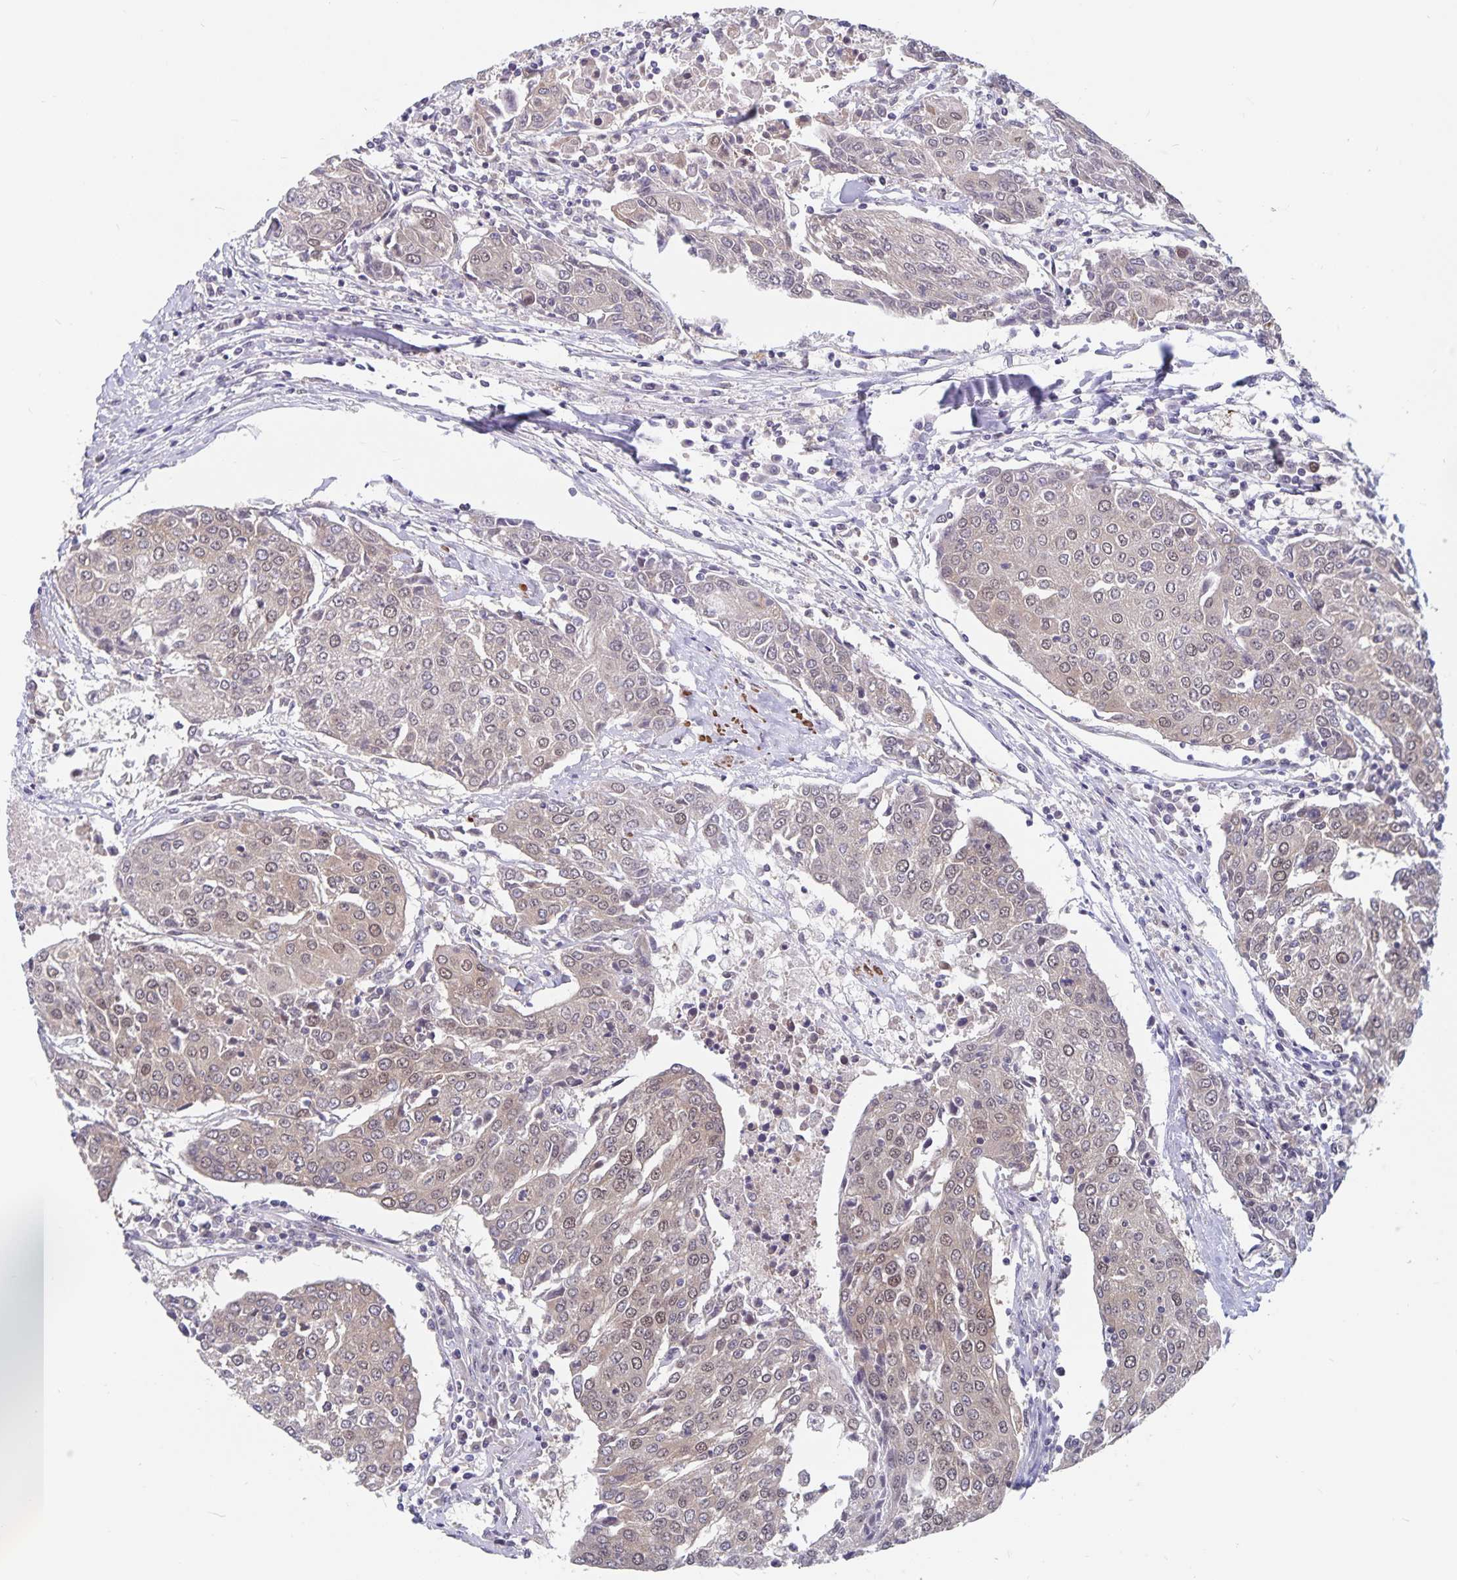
{"staining": {"intensity": "weak", "quantity": ">75%", "location": "cytoplasmic/membranous,nuclear"}, "tissue": "urothelial cancer", "cell_type": "Tumor cells", "image_type": "cancer", "snomed": [{"axis": "morphology", "description": "Urothelial carcinoma, High grade"}, {"axis": "topography", "description": "Urinary bladder"}], "caption": "A micrograph showing weak cytoplasmic/membranous and nuclear positivity in about >75% of tumor cells in high-grade urothelial carcinoma, as visualized by brown immunohistochemical staining.", "gene": "BAG6", "patient": {"sex": "female", "age": 85}}